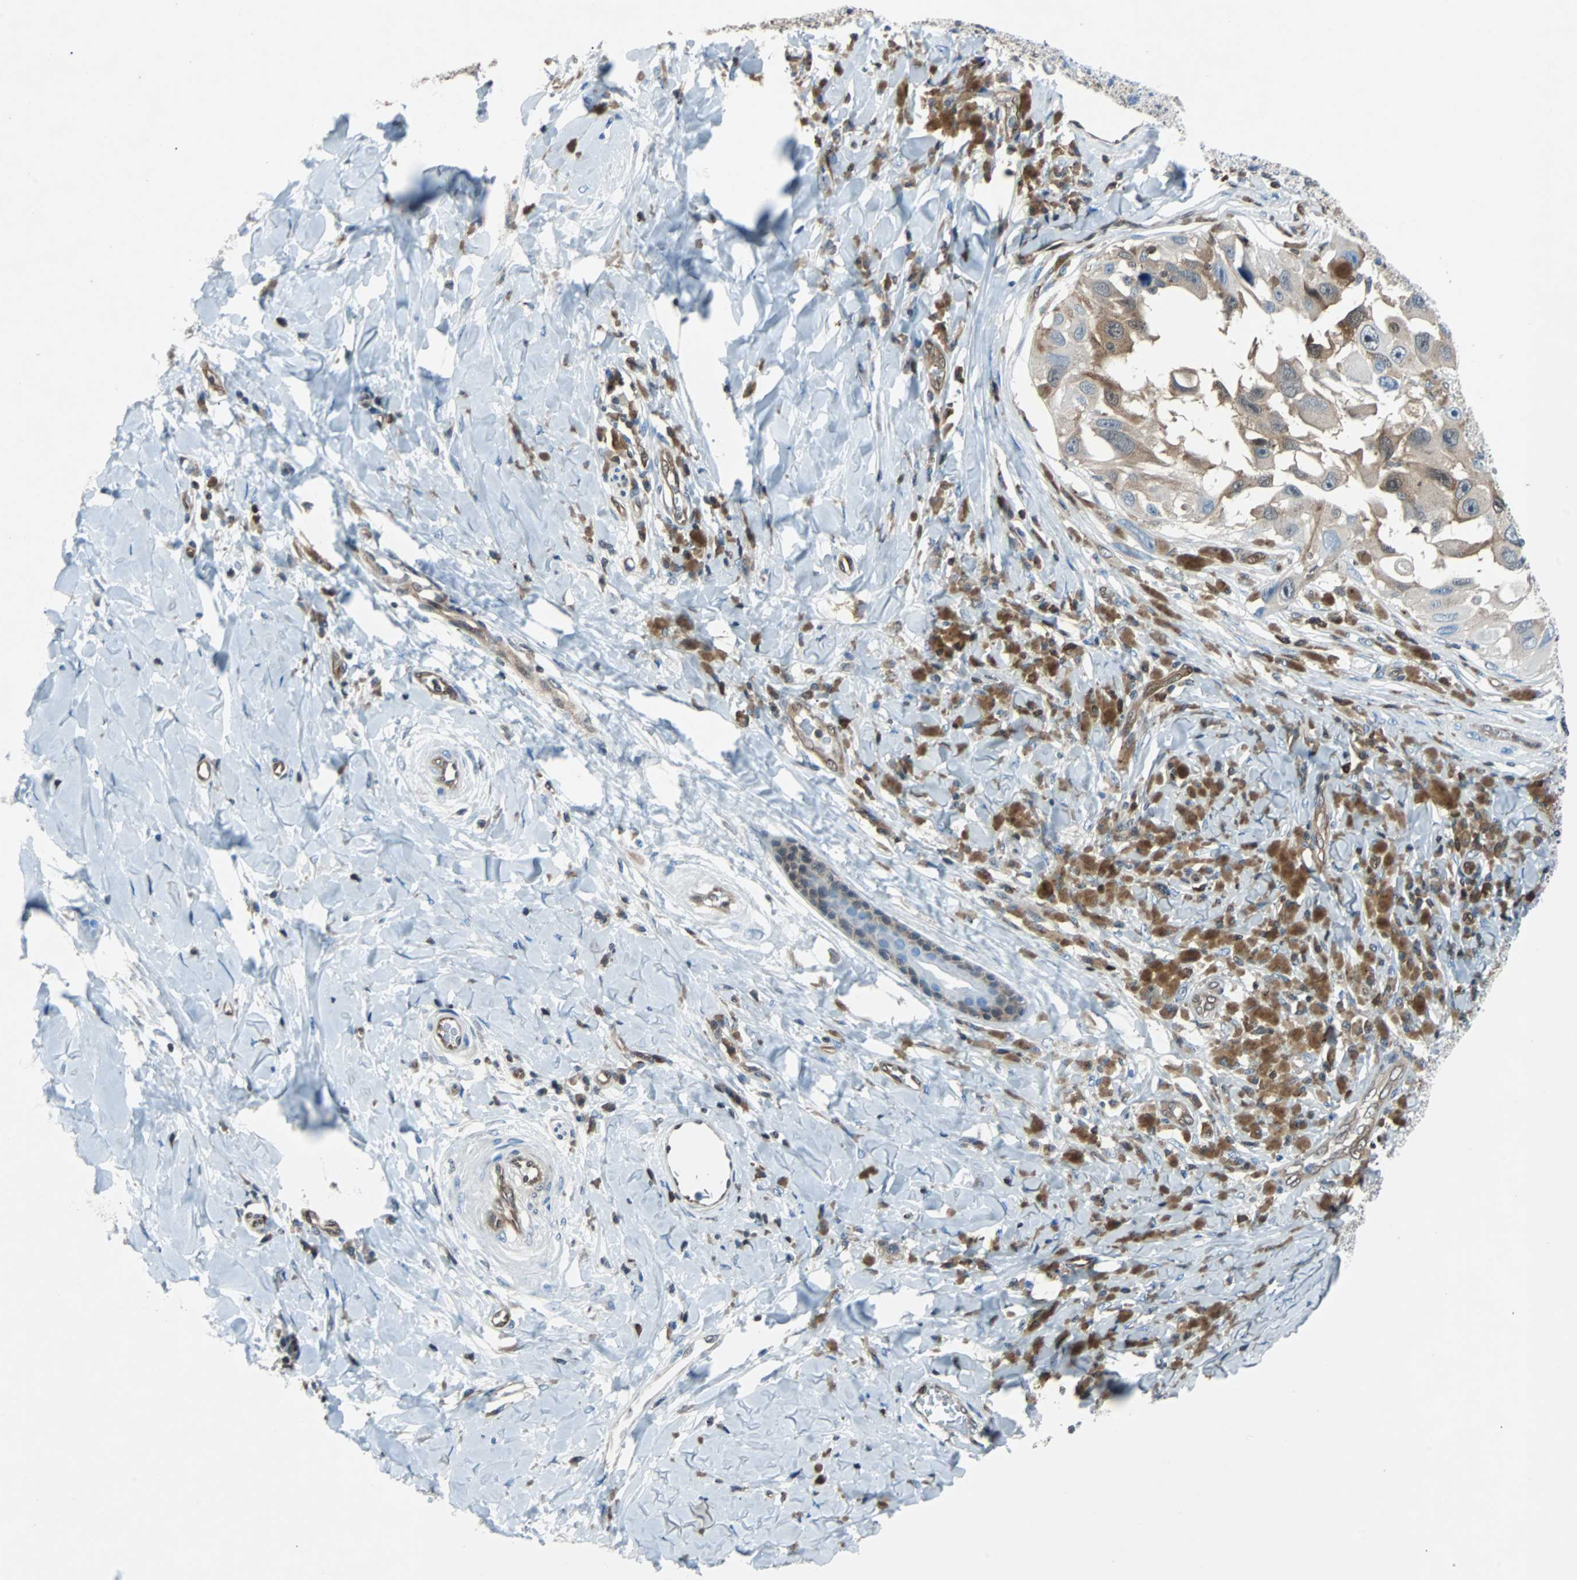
{"staining": {"intensity": "weak", "quantity": ">75%", "location": "cytoplasmic/membranous"}, "tissue": "melanoma", "cell_type": "Tumor cells", "image_type": "cancer", "snomed": [{"axis": "morphology", "description": "Malignant melanoma, NOS"}, {"axis": "topography", "description": "Skin"}], "caption": "This histopathology image displays IHC staining of melanoma, with low weak cytoplasmic/membranous positivity in about >75% of tumor cells.", "gene": "MAP2K6", "patient": {"sex": "female", "age": 73}}